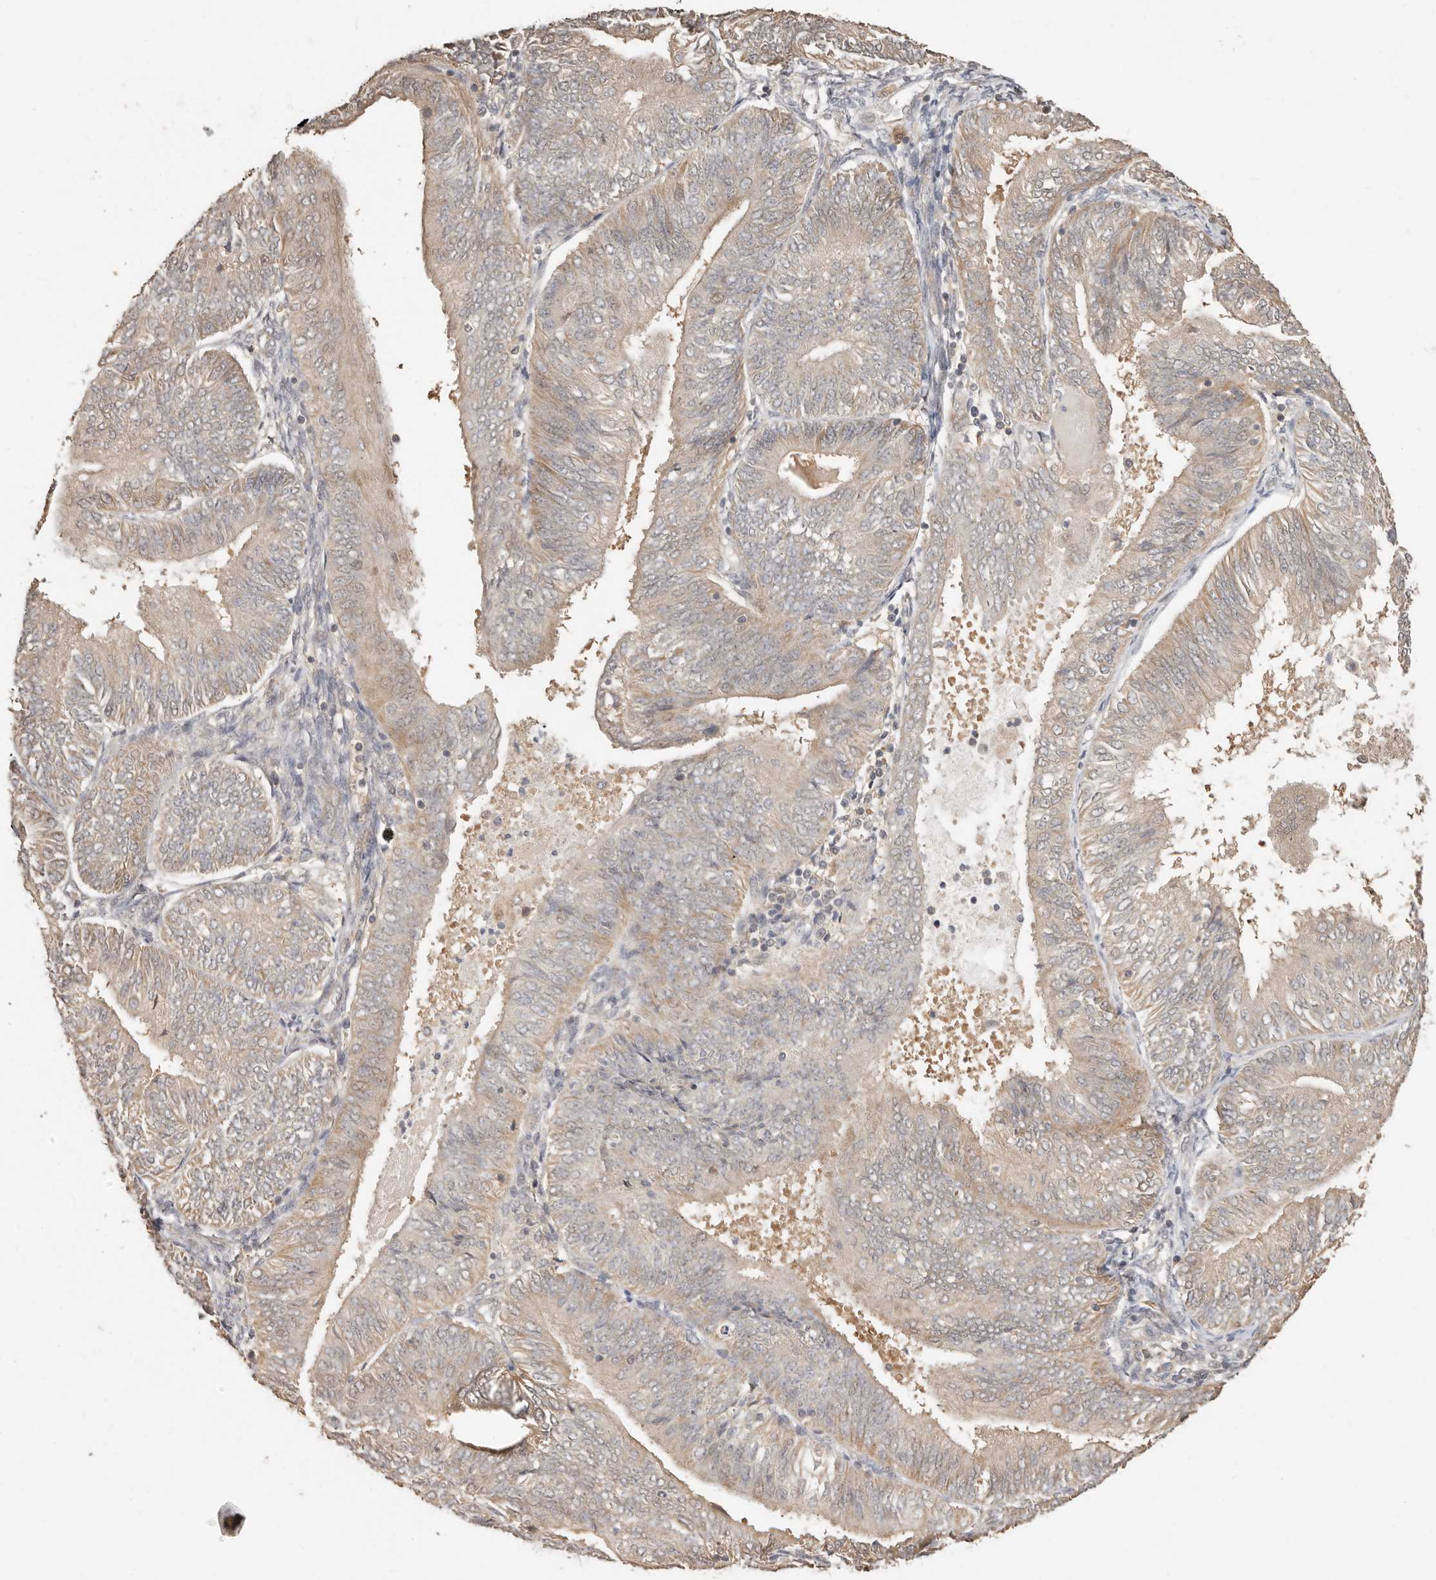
{"staining": {"intensity": "moderate", "quantity": ">75%", "location": "cytoplasmic/membranous"}, "tissue": "endometrial cancer", "cell_type": "Tumor cells", "image_type": "cancer", "snomed": [{"axis": "morphology", "description": "Adenocarcinoma, NOS"}, {"axis": "topography", "description": "Endometrium"}], "caption": "Brown immunohistochemical staining in human endometrial cancer shows moderate cytoplasmic/membranous expression in about >75% of tumor cells.", "gene": "MTFR2", "patient": {"sex": "female", "age": 58}}